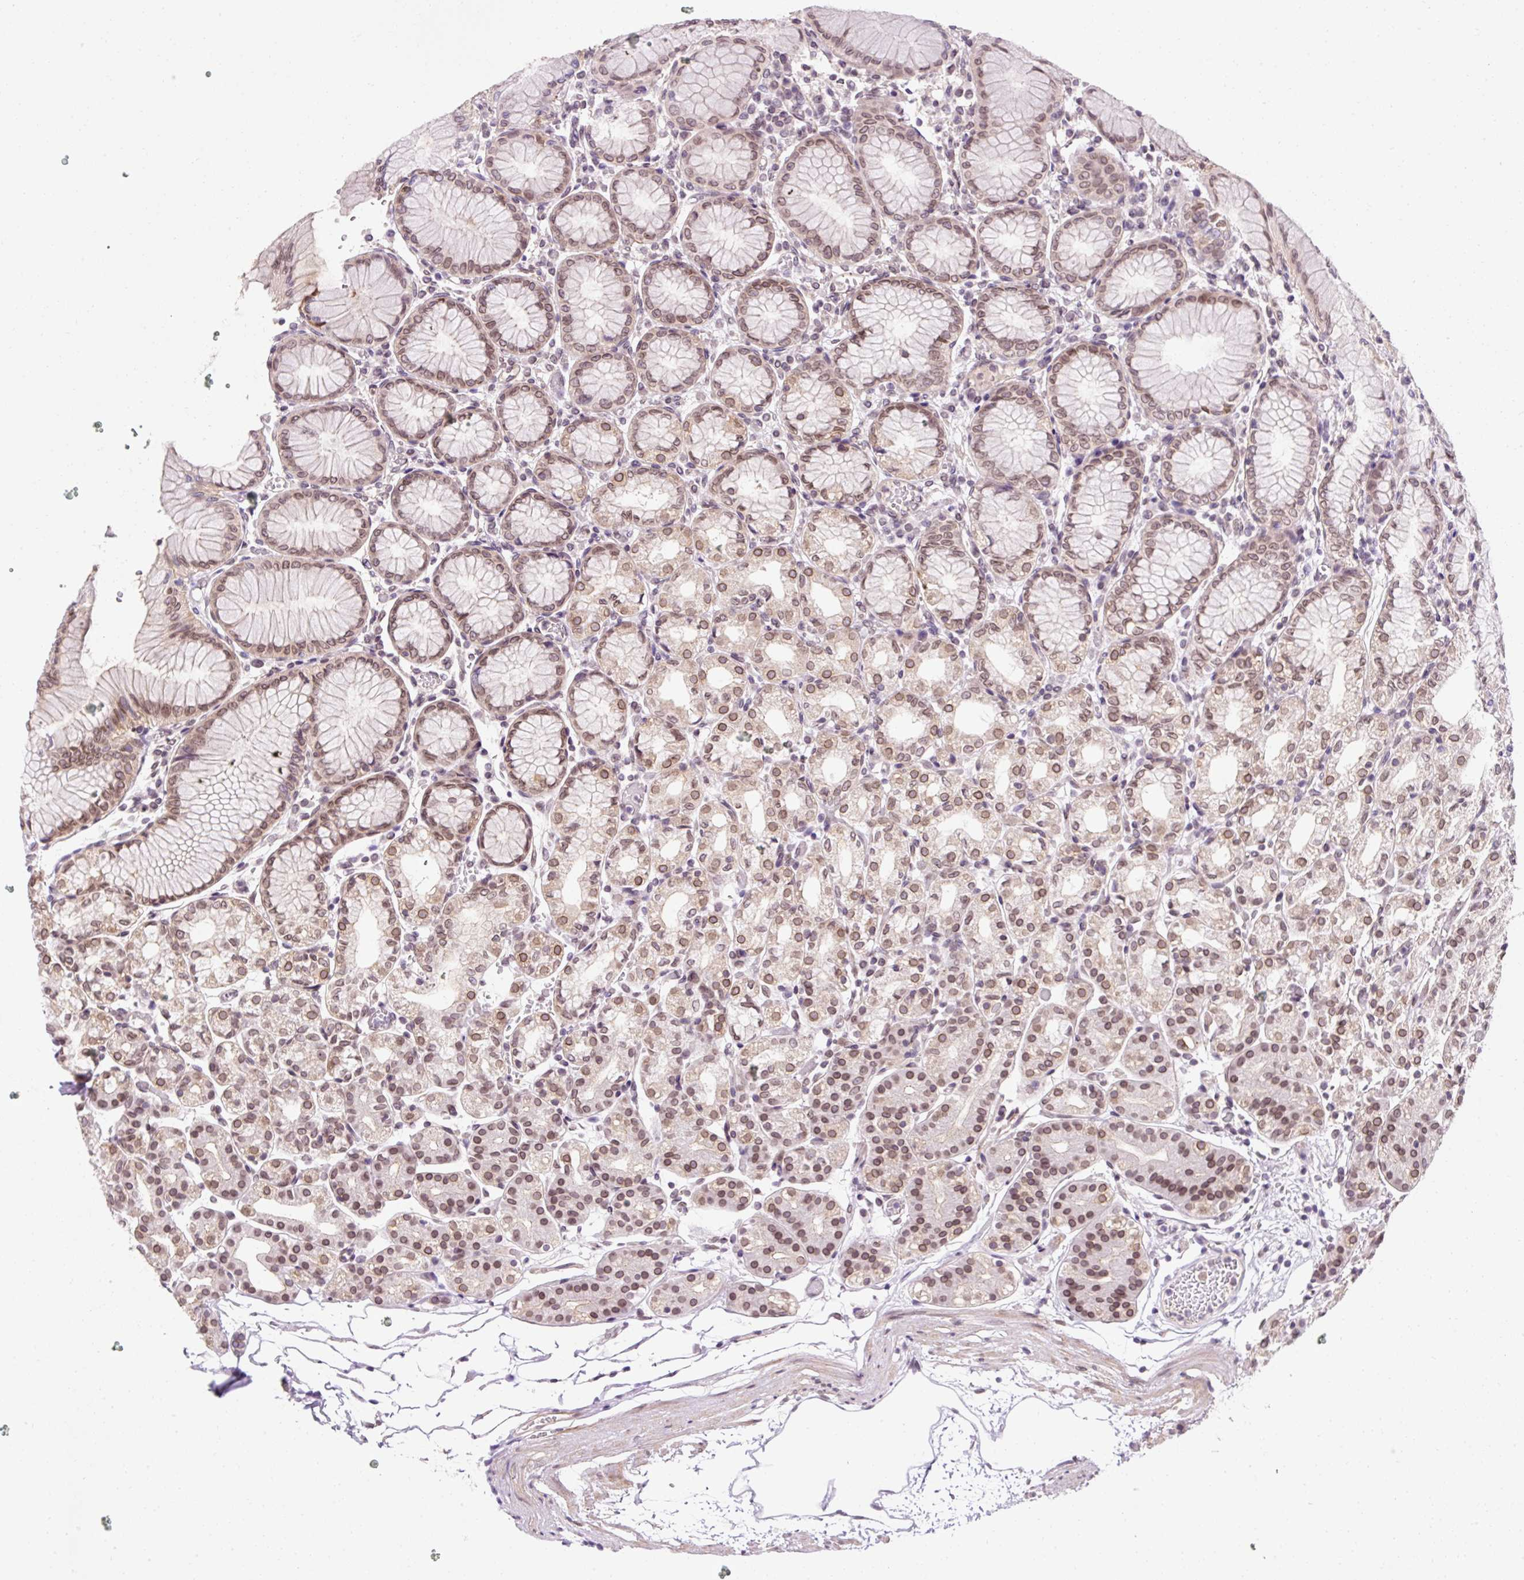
{"staining": {"intensity": "moderate", "quantity": "25%-75%", "location": "cytoplasmic/membranous,nuclear"}, "tissue": "stomach", "cell_type": "Glandular cells", "image_type": "normal", "snomed": [{"axis": "morphology", "description": "Normal tissue, NOS"}, {"axis": "topography", "description": "Stomach"}], "caption": "DAB (3,3'-diaminobenzidine) immunohistochemical staining of benign human stomach reveals moderate cytoplasmic/membranous,nuclear protein staining in about 25%-75% of glandular cells.", "gene": "ZNF610", "patient": {"sex": "female", "age": 57}}